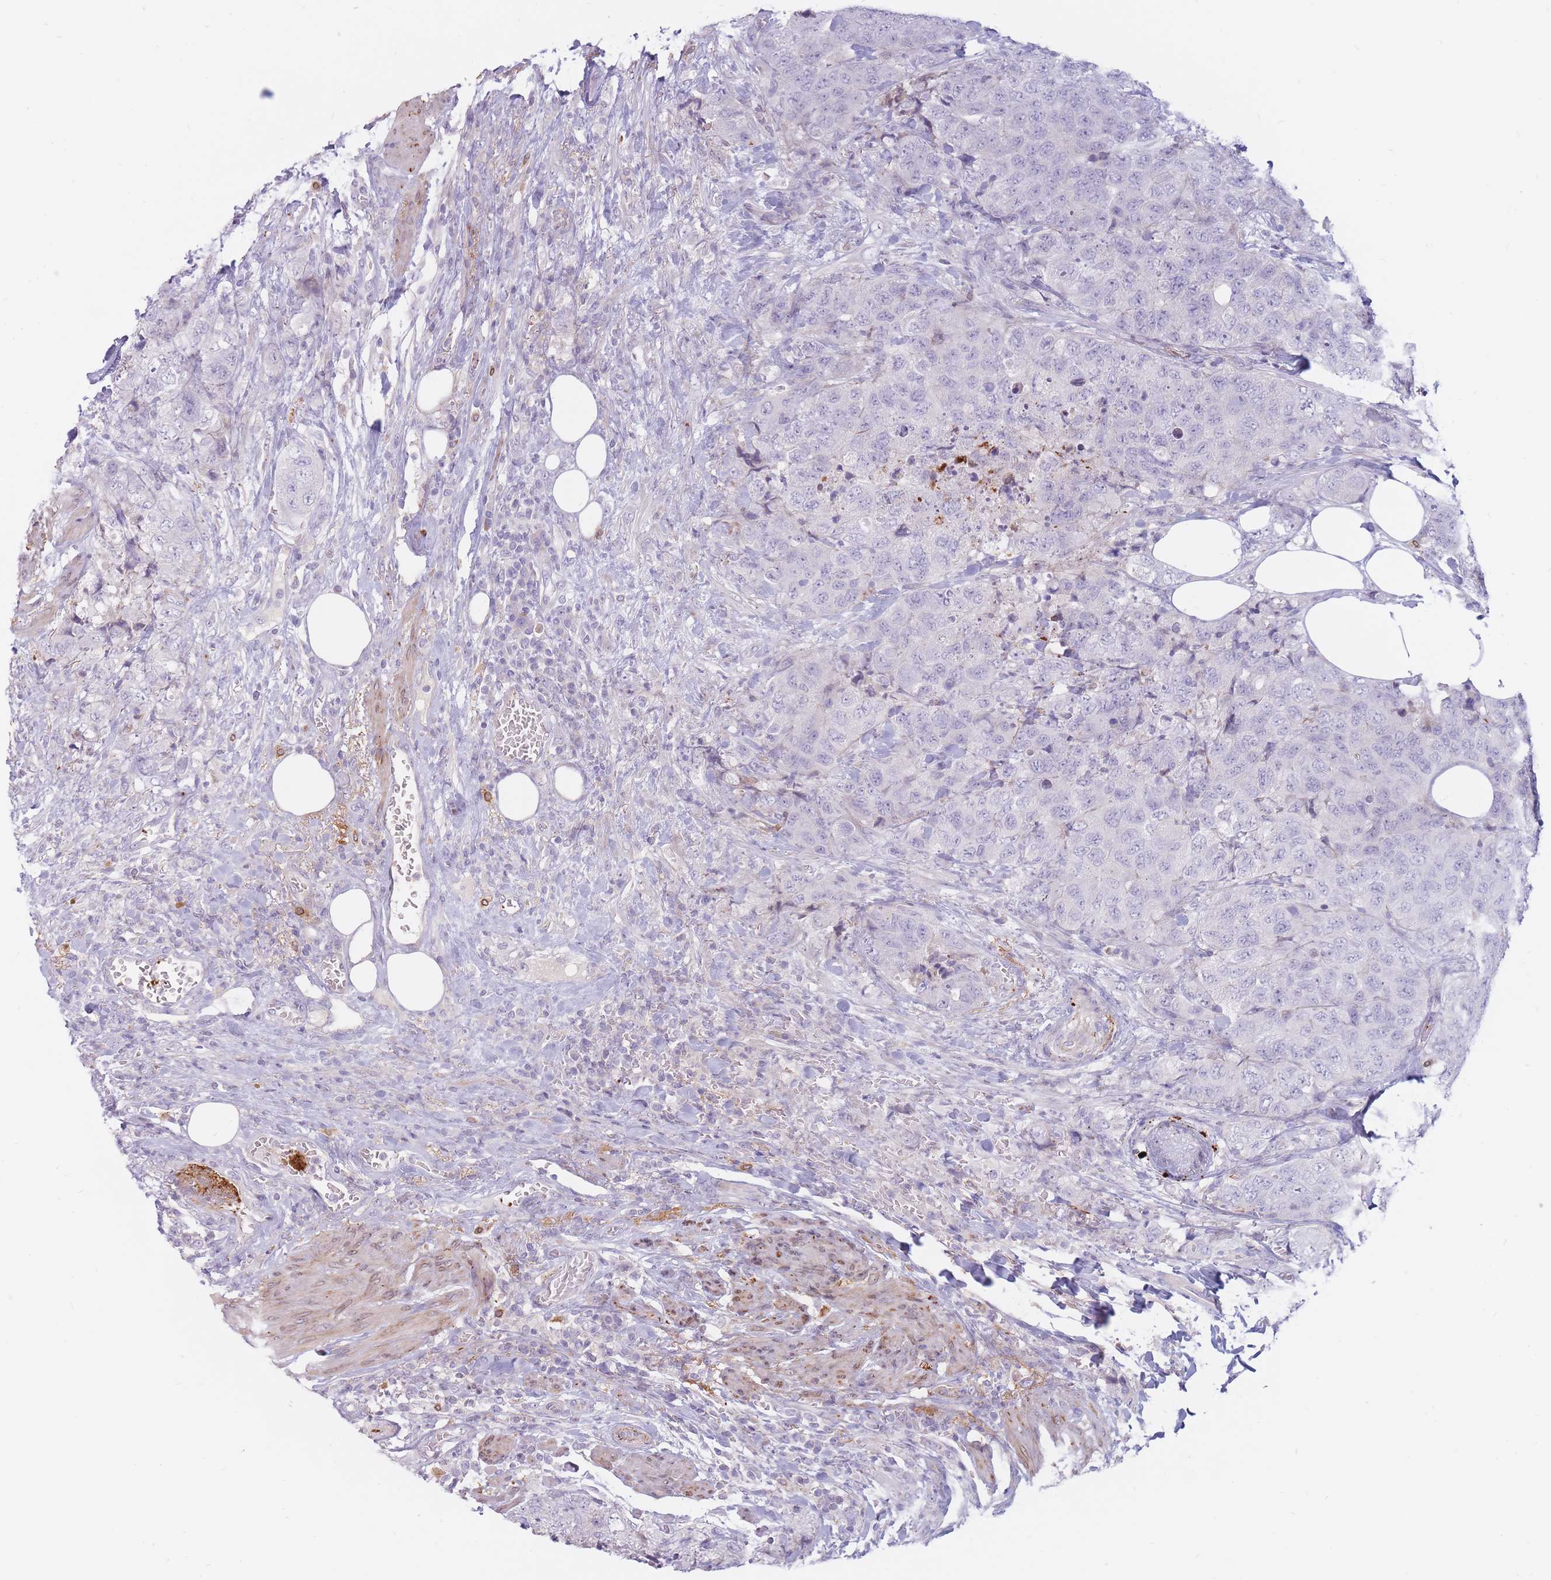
{"staining": {"intensity": "negative", "quantity": "none", "location": "none"}, "tissue": "urothelial cancer", "cell_type": "Tumor cells", "image_type": "cancer", "snomed": [{"axis": "morphology", "description": "Urothelial carcinoma, High grade"}, {"axis": "topography", "description": "Urinary bladder"}], "caption": "IHC photomicrograph of human urothelial carcinoma (high-grade) stained for a protein (brown), which exhibits no staining in tumor cells.", "gene": "PTGDR", "patient": {"sex": "female", "age": 78}}